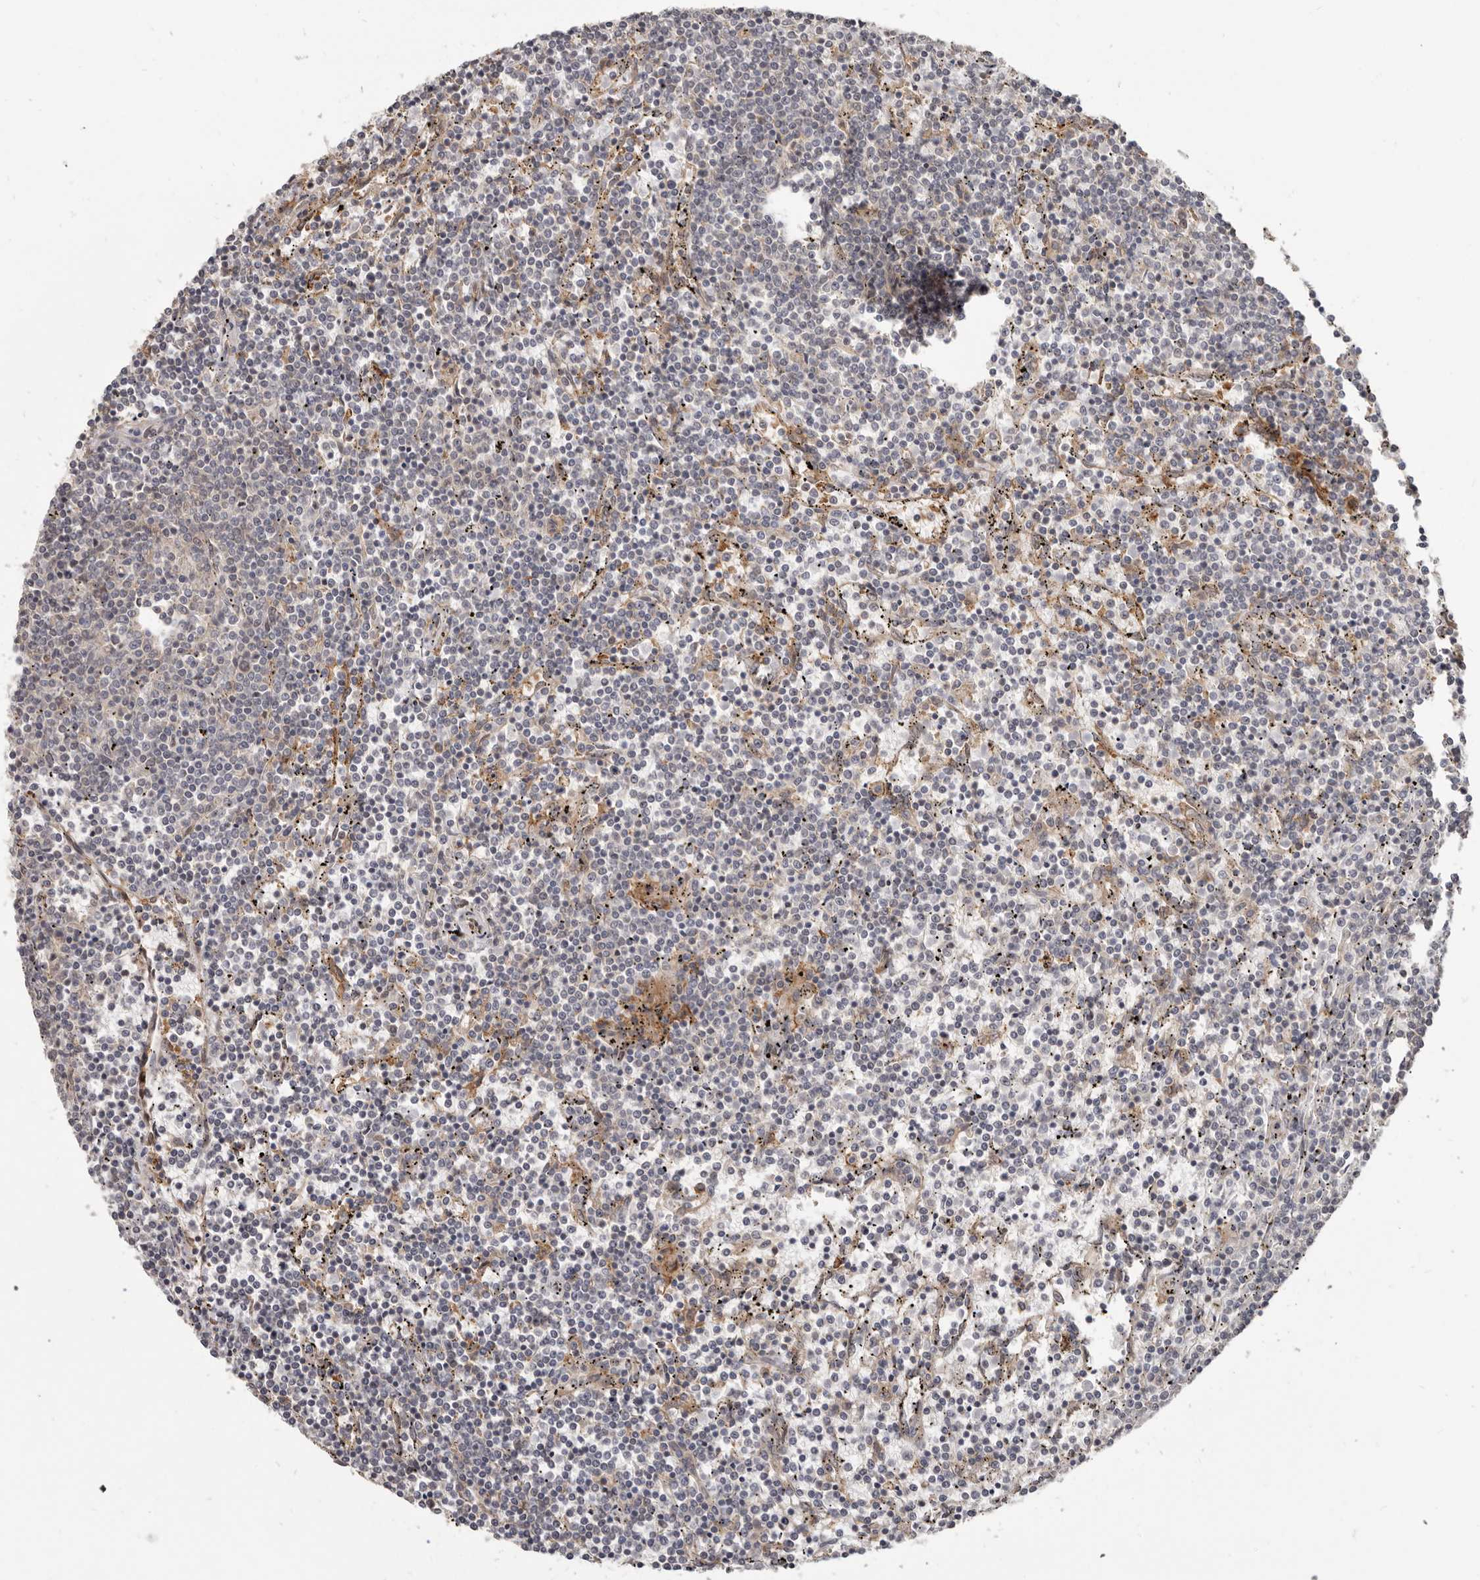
{"staining": {"intensity": "weak", "quantity": "<25%", "location": "cytoplasmic/membranous"}, "tissue": "lymphoma", "cell_type": "Tumor cells", "image_type": "cancer", "snomed": [{"axis": "morphology", "description": "Malignant lymphoma, non-Hodgkin's type, Low grade"}, {"axis": "topography", "description": "Spleen"}], "caption": "The micrograph demonstrates no staining of tumor cells in lymphoma.", "gene": "BAD", "patient": {"sex": "female", "age": 50}}